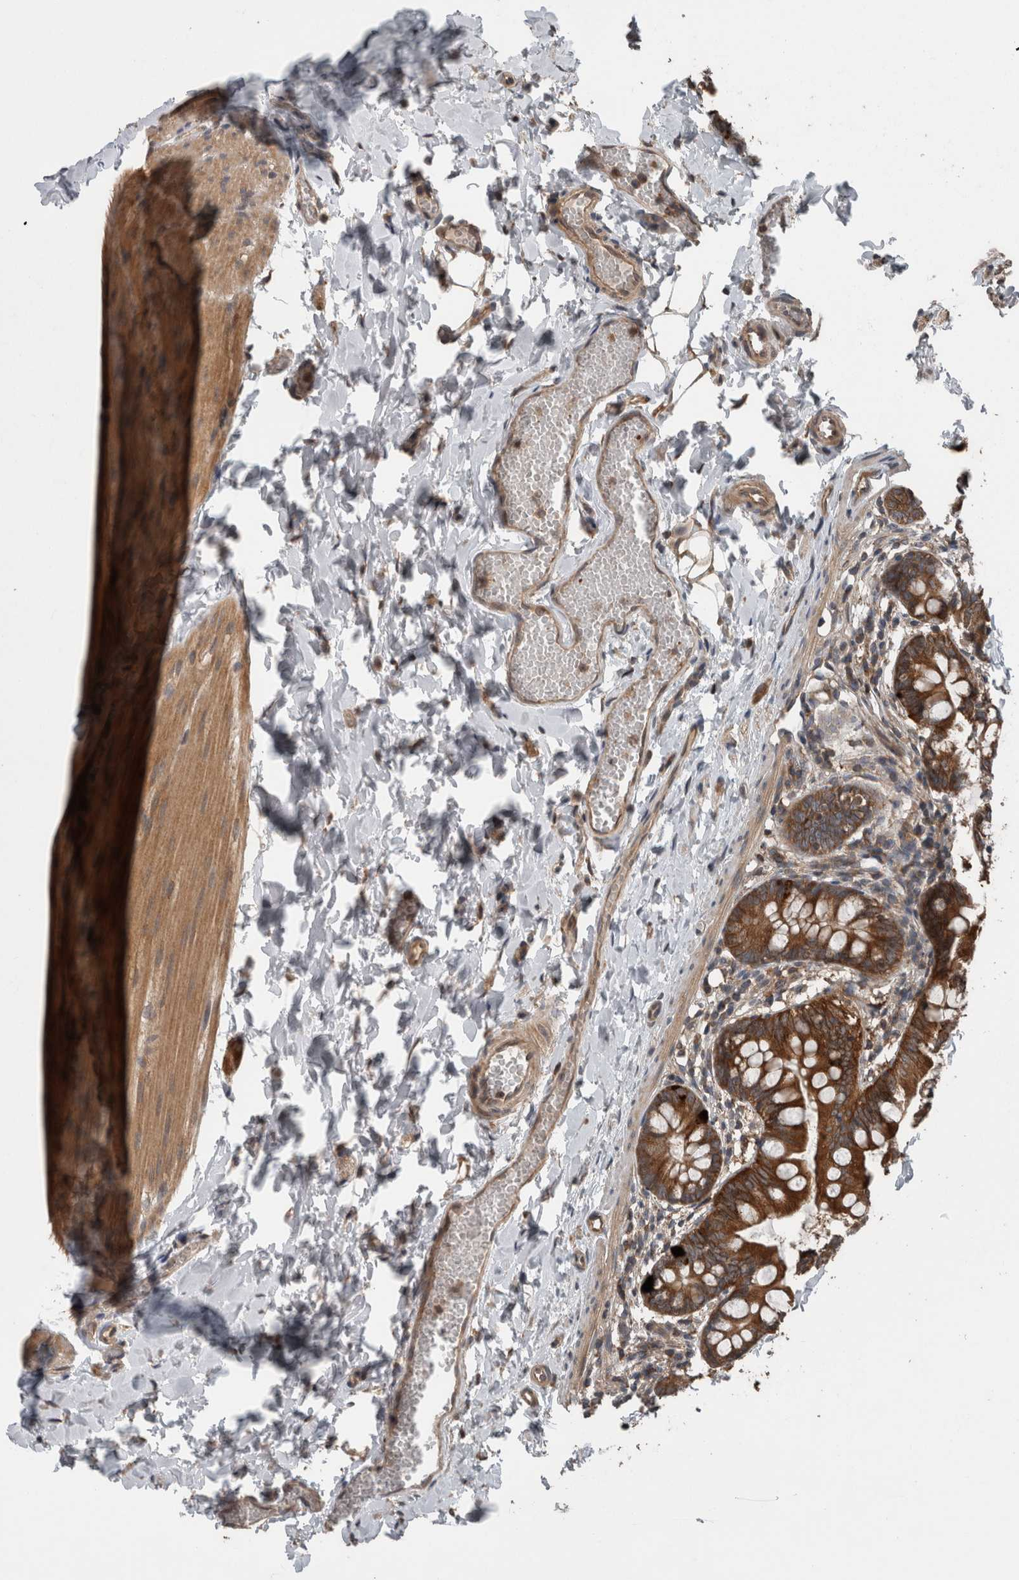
{"staining": {"intensity": "strong", "quantity": ">75%", "location": "cytoplasmic/membranous"}, "tissue": "small intestine", "cell_type": "Glandular cells", "image_type": "normal", "snomed": [{"axis": "morphology", "description": "Normal tissue, NOS"}, {"axis": "topography", "description": "Small intestine"}], "caption": "Immunohistochemical staining of benign small intestine demonstrates strong cytoplasmic/membranous protein staining in approximately >75% of glandular cells.", "gene": "RIOK3", "patient": {"sex": "male", "age": 7}}